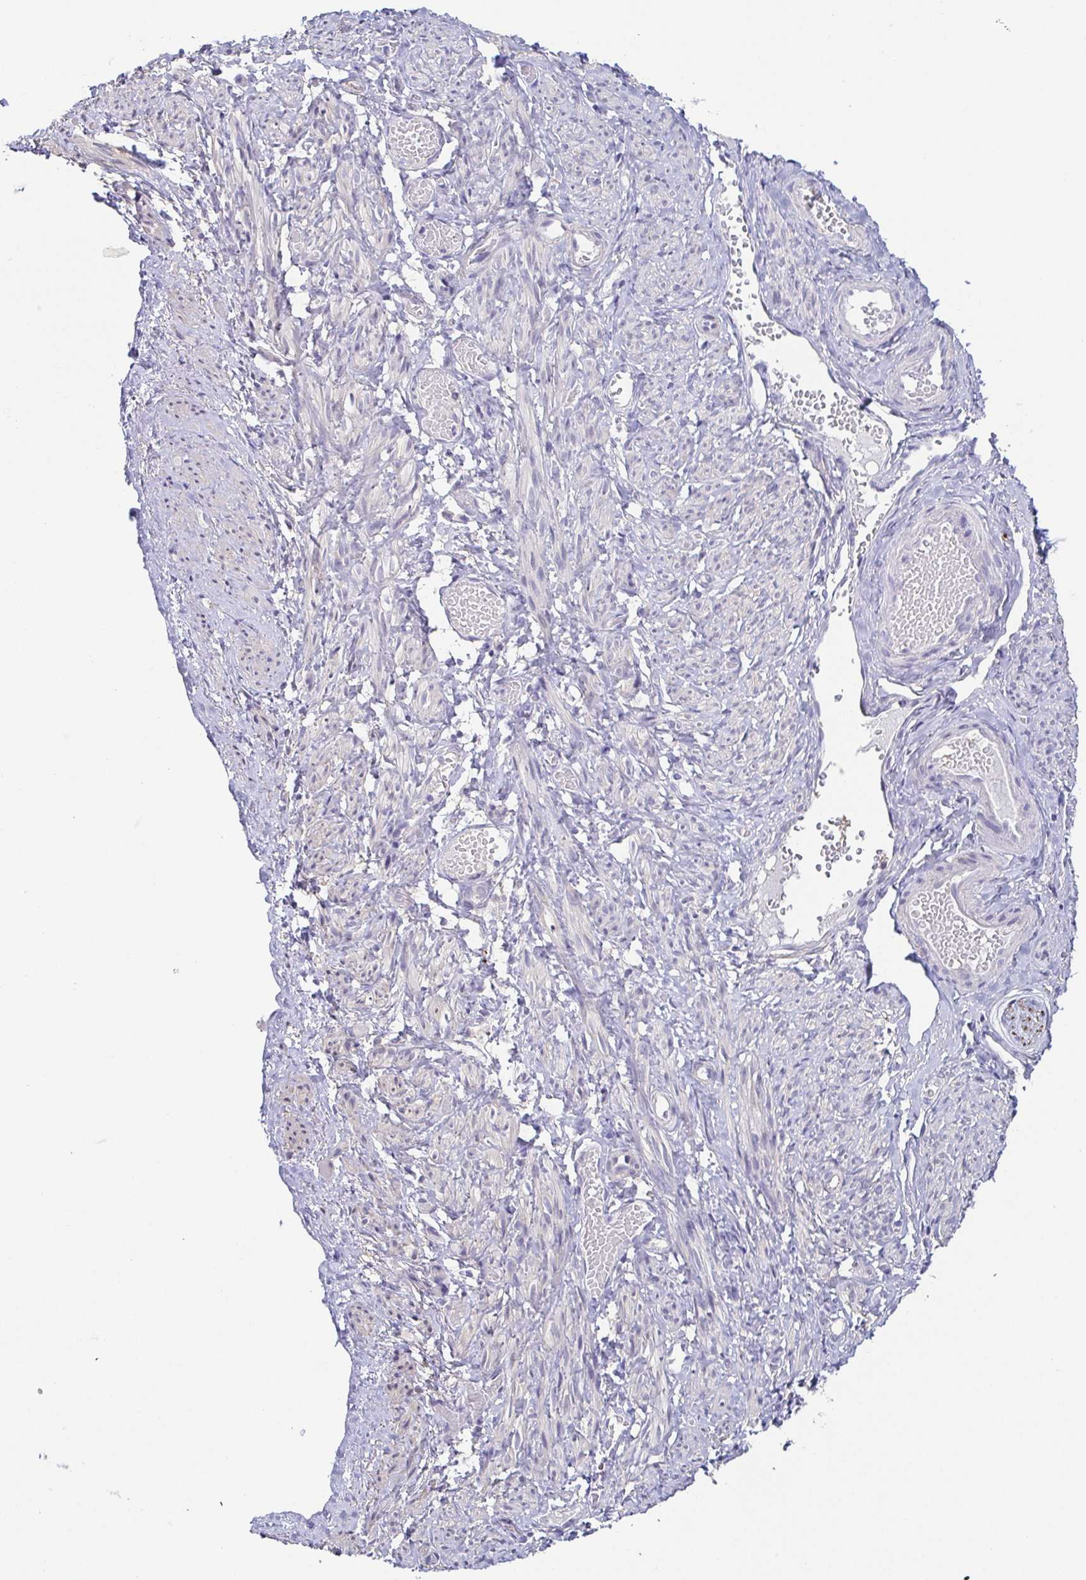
{"staining": {"intensity": "negative", "quantity": "none", "location": "none"}, "tissue": "smooth muscle", "cell_type": "Smooth muscle cells", "image_type": "normal", "snomed": [{"axis": "morphology", "description": "Normal tissue, NOS"}, {"axis": "topography", "description": "Smooth muscle"}], "caption": "IHC histopathology image of normal smooth muscle: human smooth muscle stained with DAB (3,3'-diaminobenzidine) shows no significant protein expression in smooth muscle cells.", "gene": "NEFH", "patient": {"sex": "female", "age": 65}}